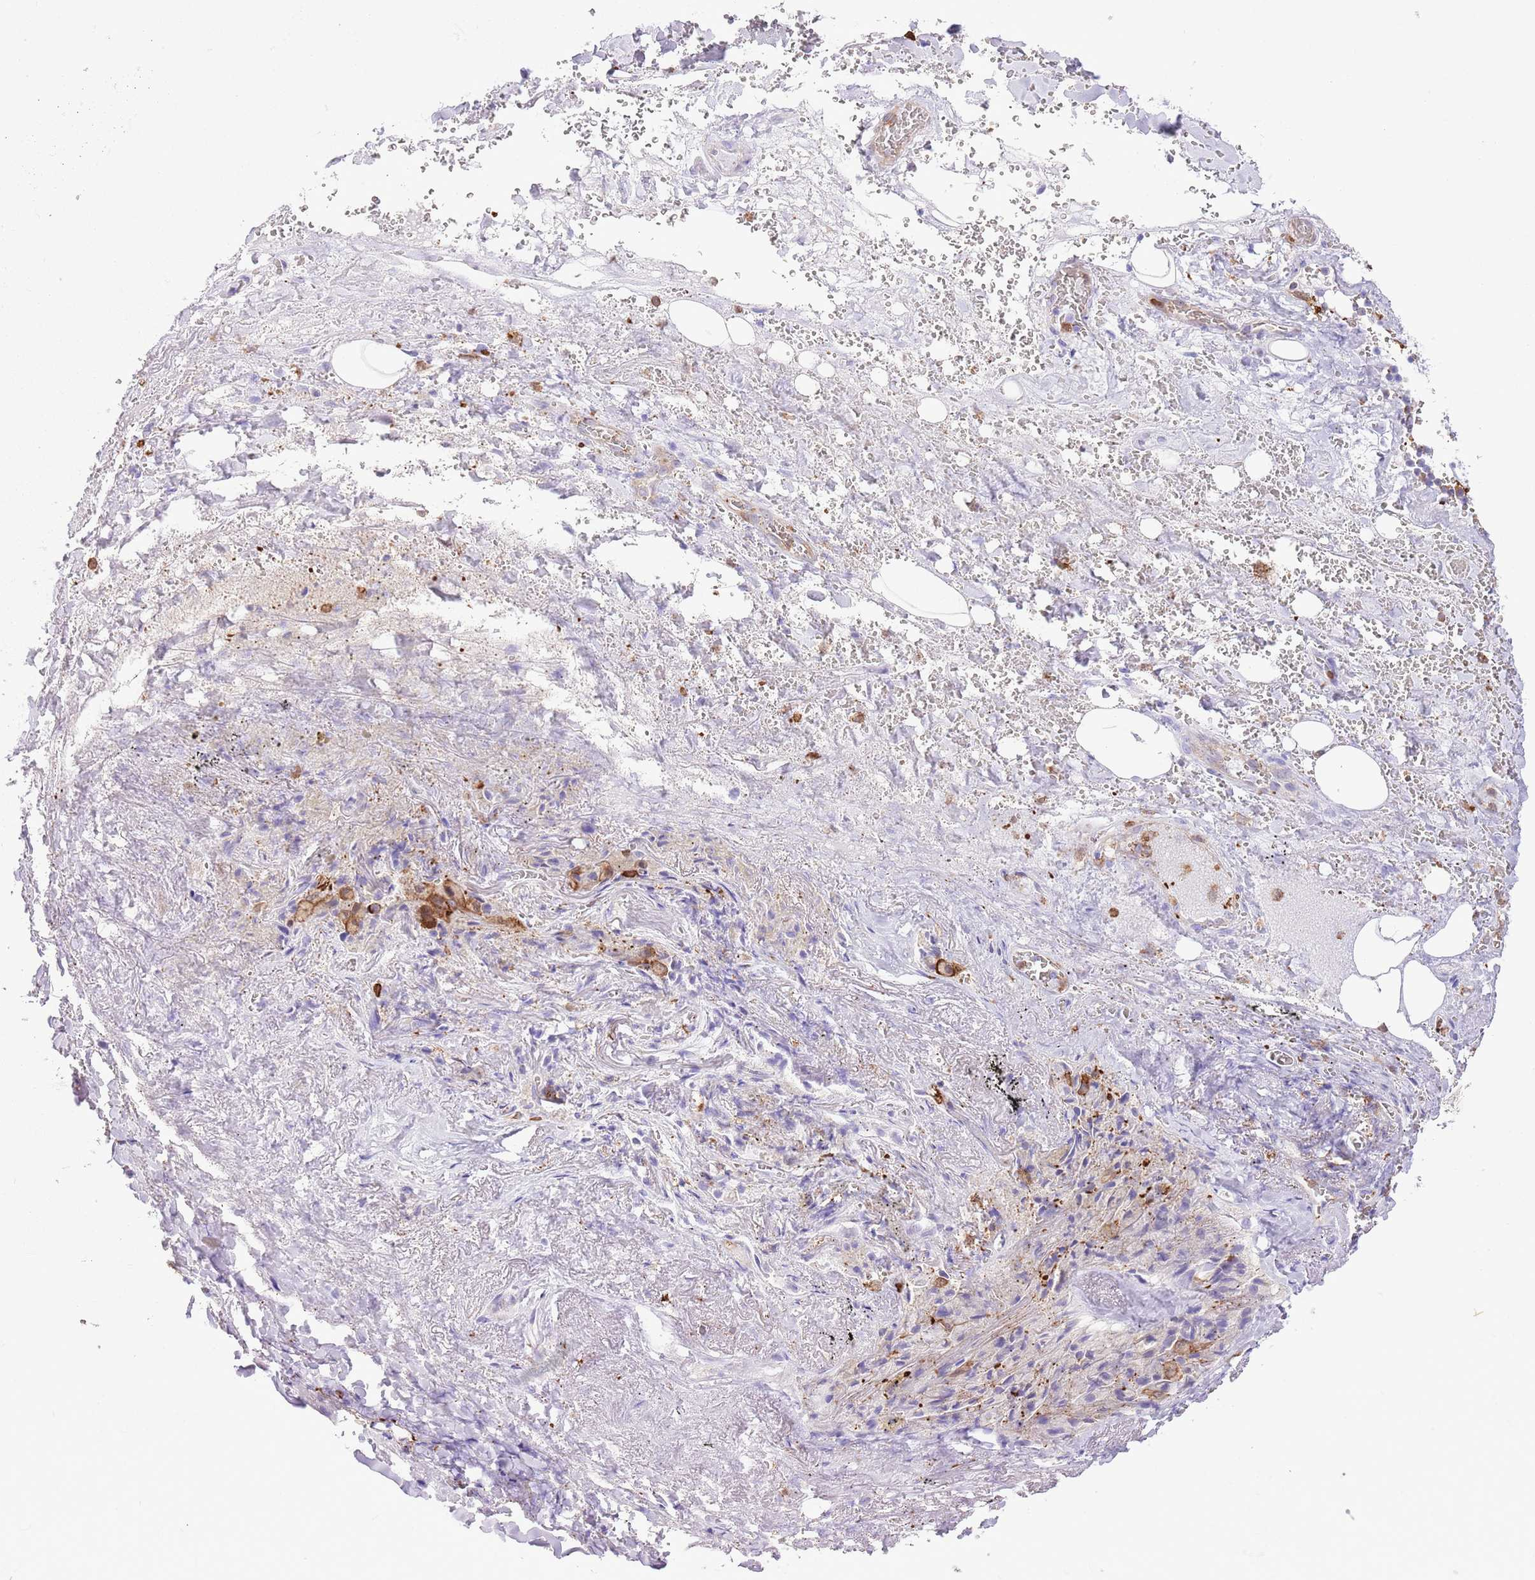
{"staining": {"intensity": "negative", "quantity": "none", "location": "none"}, "tissue": "adipose tissue", "cell_type": "Adipocytes", "image_type": "normal", "snomed": [{"axis": "morphology", "description": "Normal tissue, NOS"}, {"axis": "topography", "description": "Cartilage tissue"}], "caption": "This is an immunohistochemistry (IHC) image of normal adipose tissue. There is no expression in adipocytes.", "gene": "EFHD2", "patient": {"sex": "male", "age": 66}}